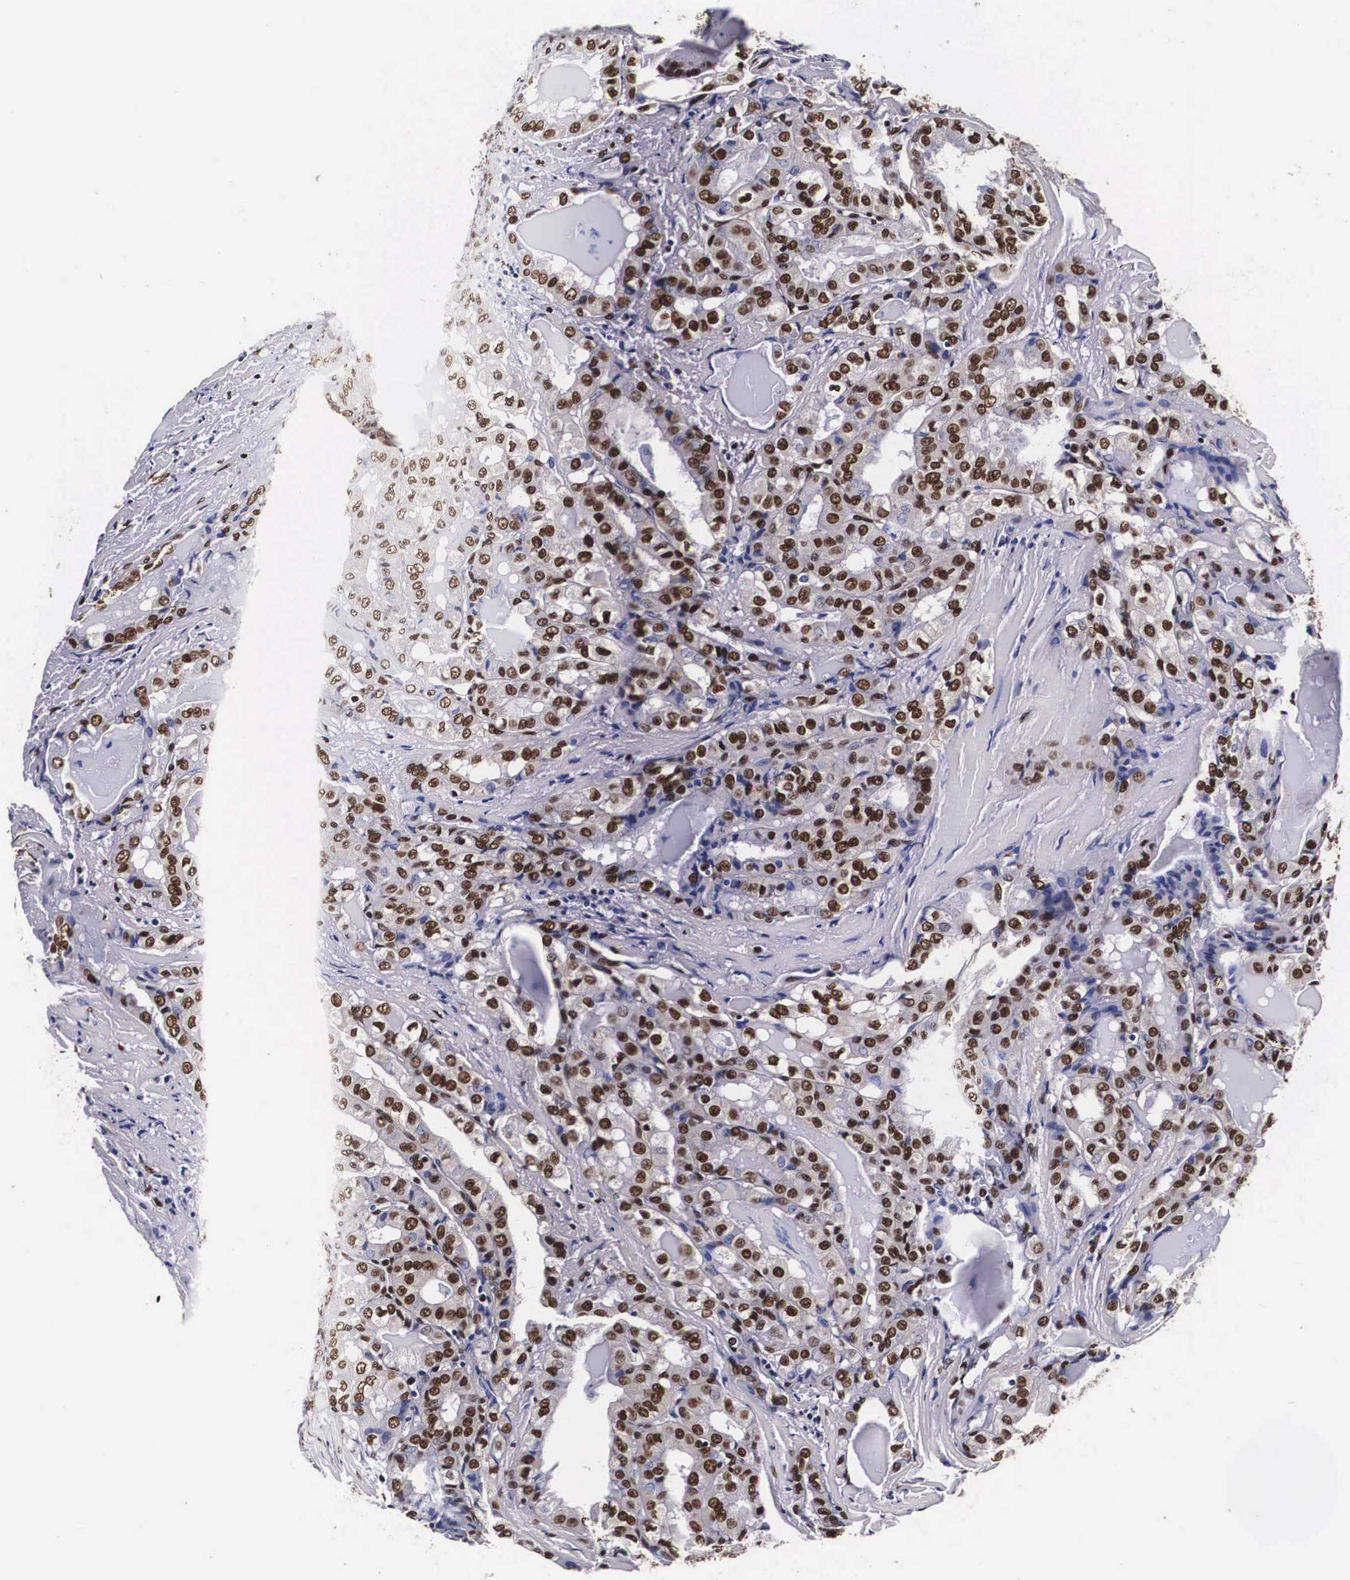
{"staining": {"intensity": "strong", "quantity": ">75%", "location": "cytoplasmic/membranous,nuclear"}, "tissue": "thyroid cancer", "cell_type": "Tumor cells", "image_type": "cancer", "snomed": [{"axis": "morphology", "description": "Papillary adenocarcinoma, NOS"}, {"axis": "topography", "description": "Thyroid gland"}], "caption": "Protein expression analysis of thyroid cancer (papillary adenocarcinoma) shows strong cytoplasmic/membranous and nuclear staining in about >75% of tumor cells.", "gene": "PABPN1", "patient": {"sex": "female", "age": 71}}